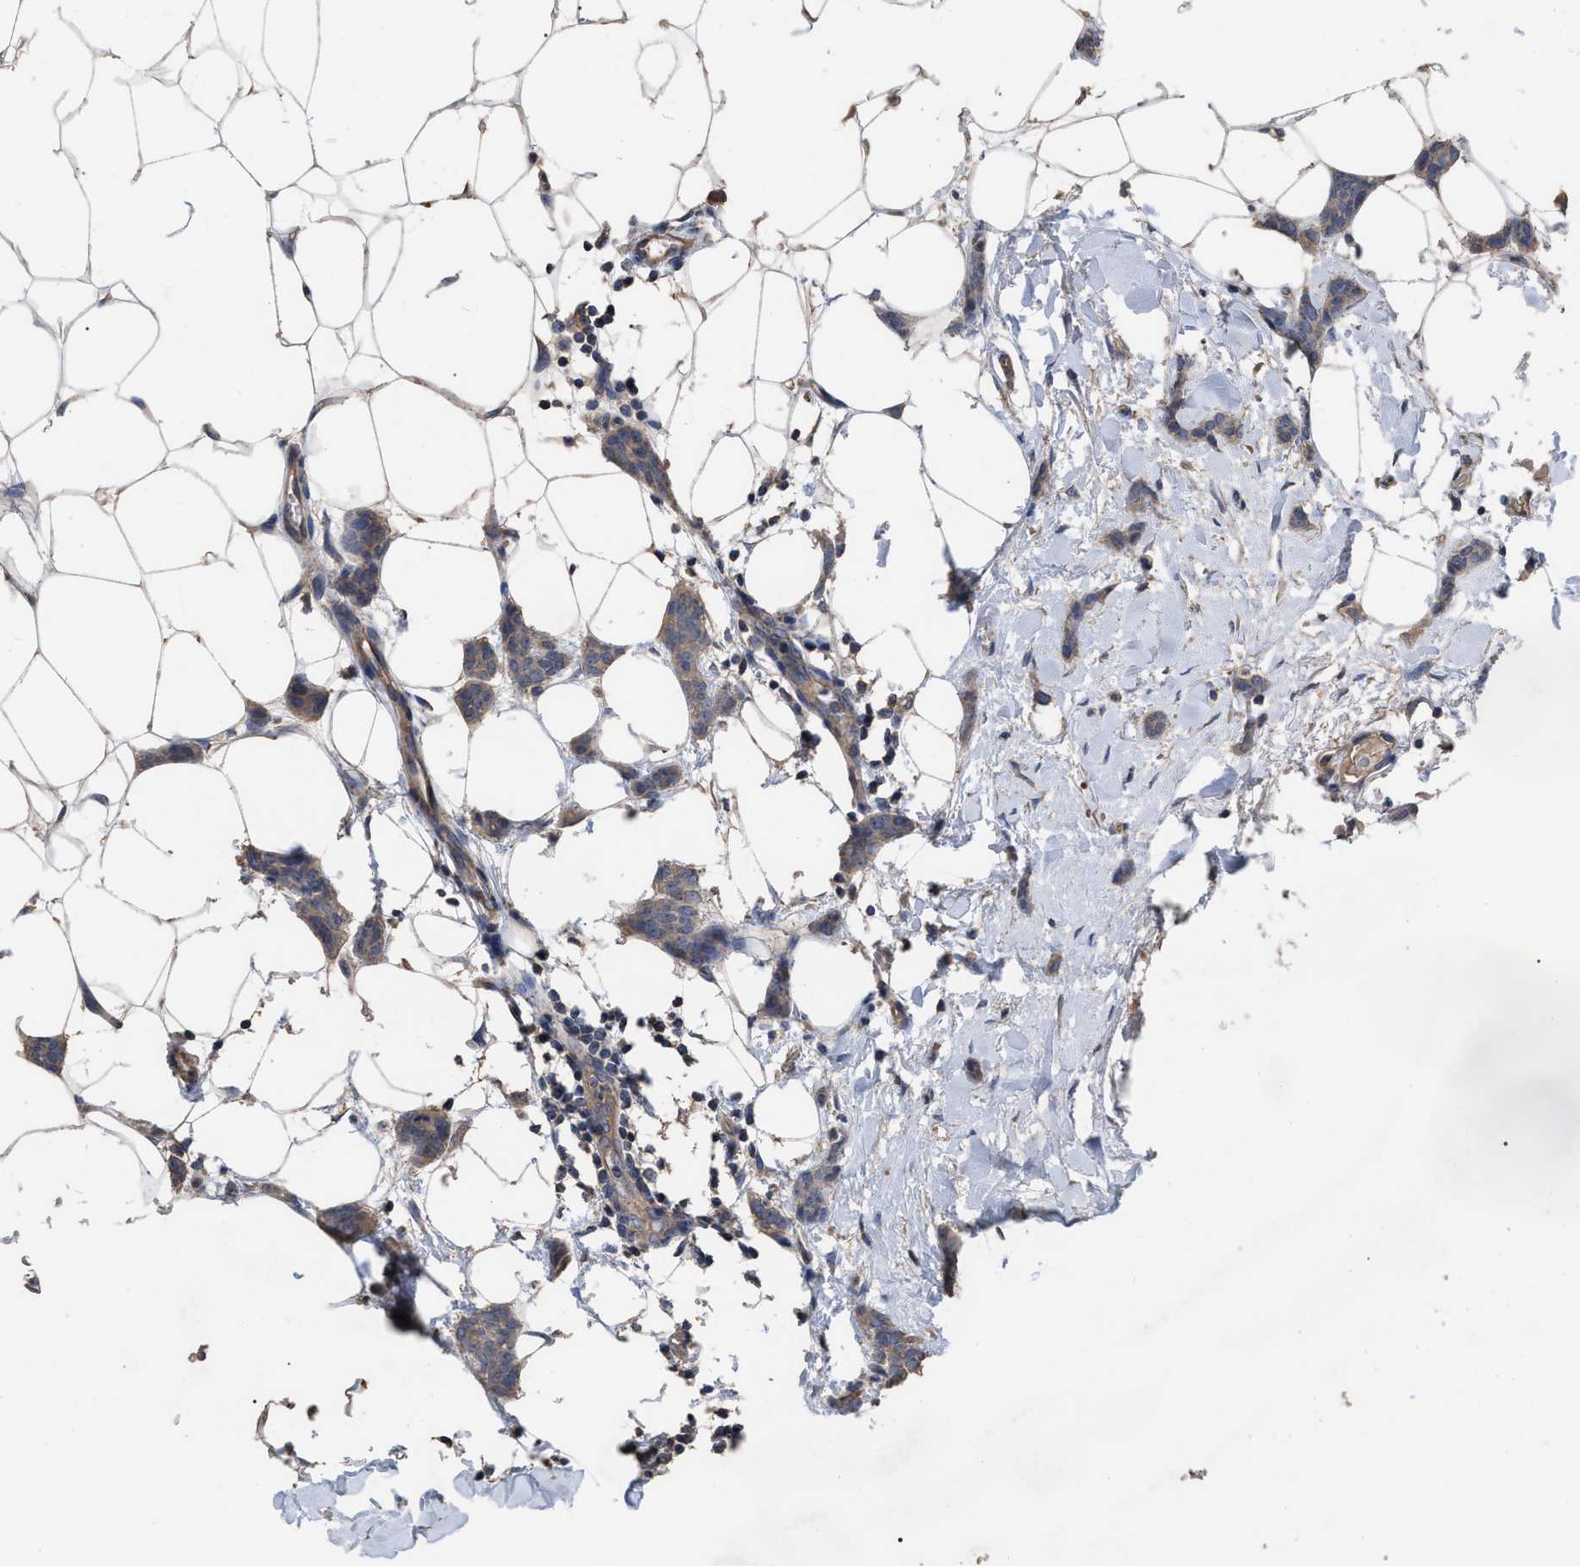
{"staining": {"intensity": "weak", "quantity": ">75%", "location": "cytoplasmic/membranous"}, "tissue": "breast cancer", "cell_type": "Tumor cells", "image_type": "cancer", "snomed": [{"axis": "morphology", "description": "Lobular carcinoma"}, {"axis": "topography", "description": "Skin"}, {"axis": "topography", "description": "Breast"}], "caption": "Immunohistochemical staining of breast cancer reveals low levels of weak cytoplasmic/membranous staining in approximately >75% of tumor cells.", "gene": "BTN2A1", "patient": {"sex": "female", "age": 46}}